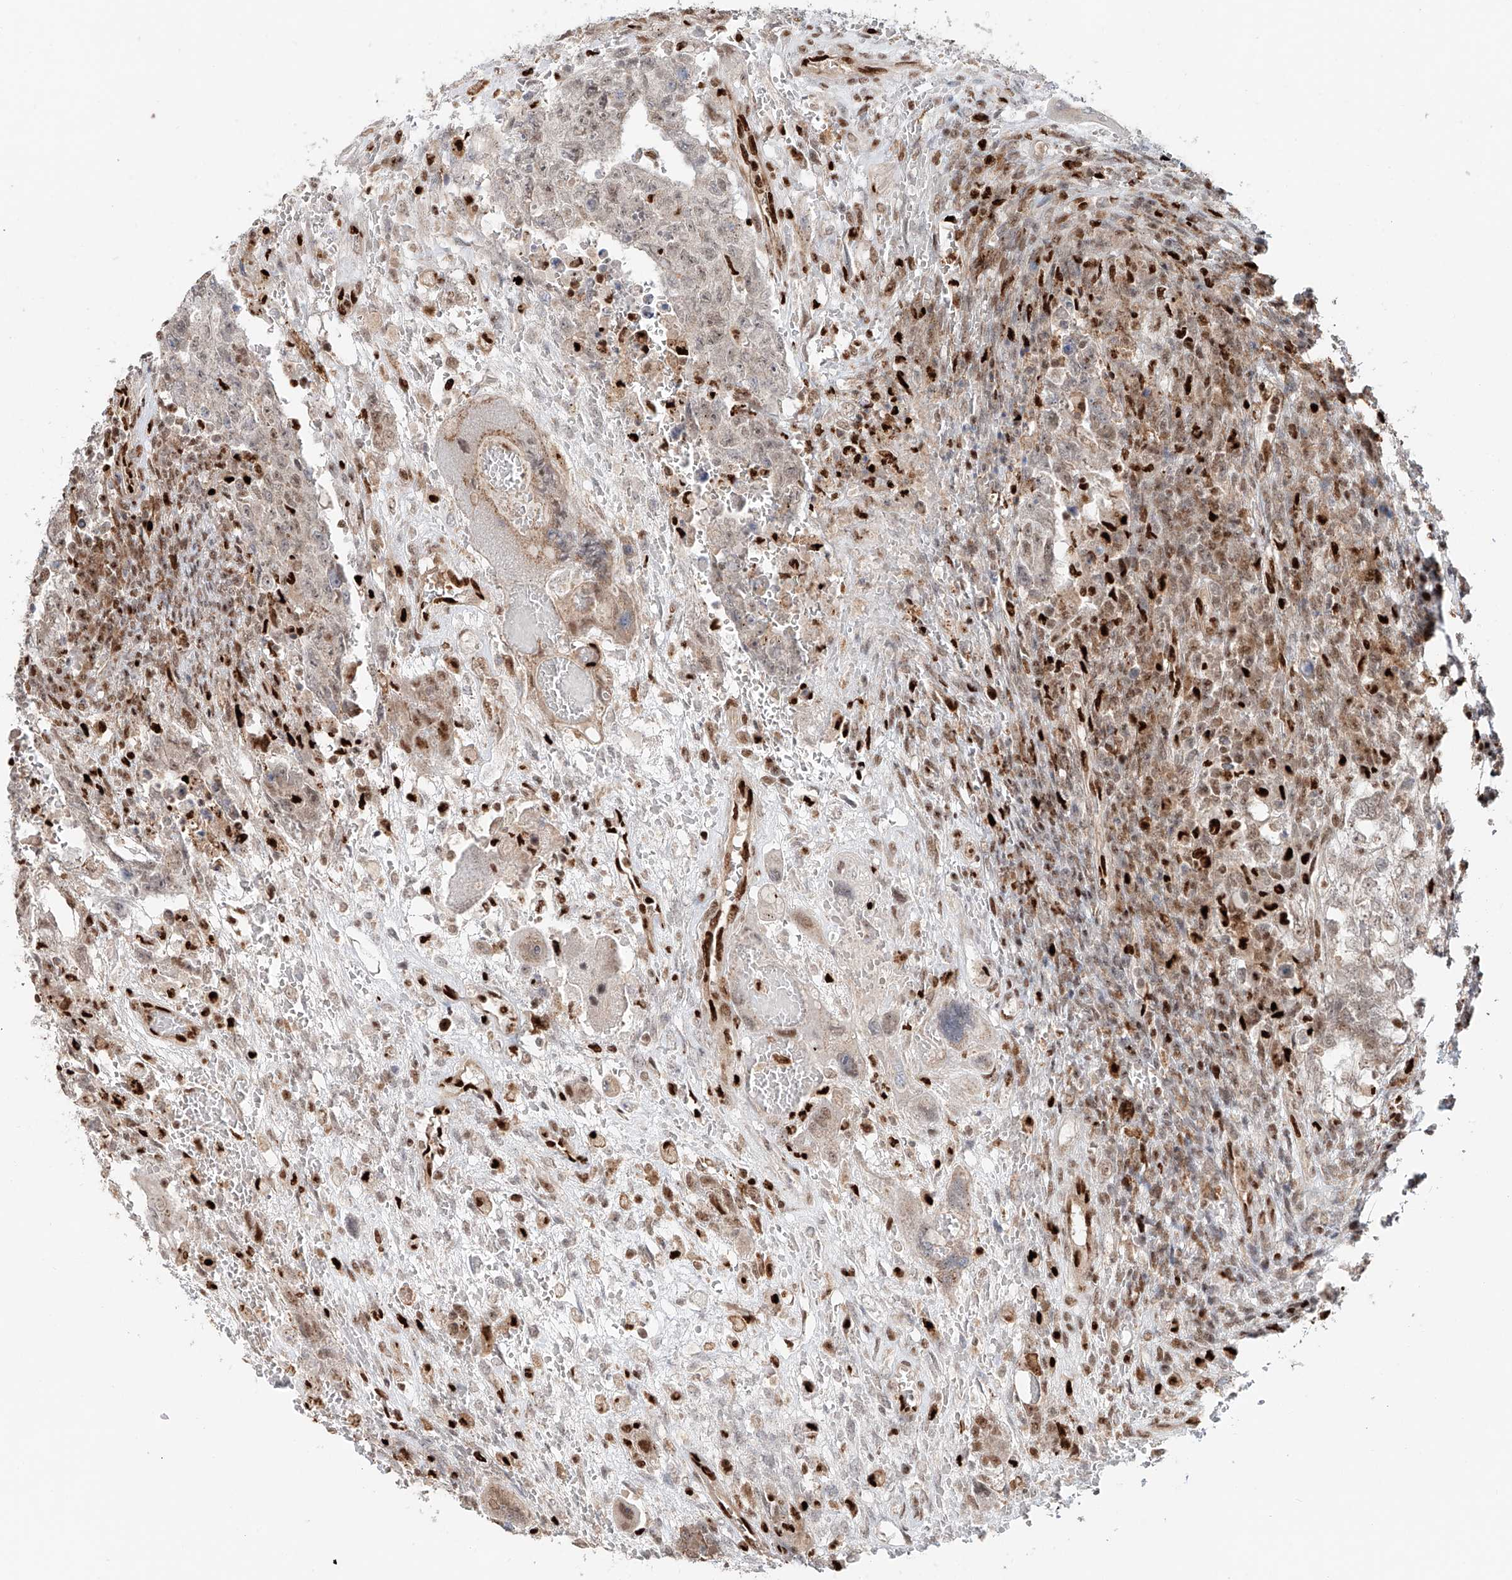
{"staining": {"intensity": "weak", "quantity": "<25%", "location": "nuclear"}, "tissue": "testis cancer", "cell_type": "Tumor cells", "image_type": "cancer", "snomed": [{"axis": "morphology", "description": "Carcinoma, Embryonal, NOS"}, {"axis": "topography", "description": "Testis"}], "caption": "A high-resolution image shows IHC staining of embryonal carcinoma (testis), which reveals no significant staining in tumor cells. (Brightfield microscopy of DAB (3,3'-diaminobenzidine) immunohistochemistry (IHC) at high magnification).", "gene": "DZIP1L", "patient": {"sex": "male", "age": 26}}